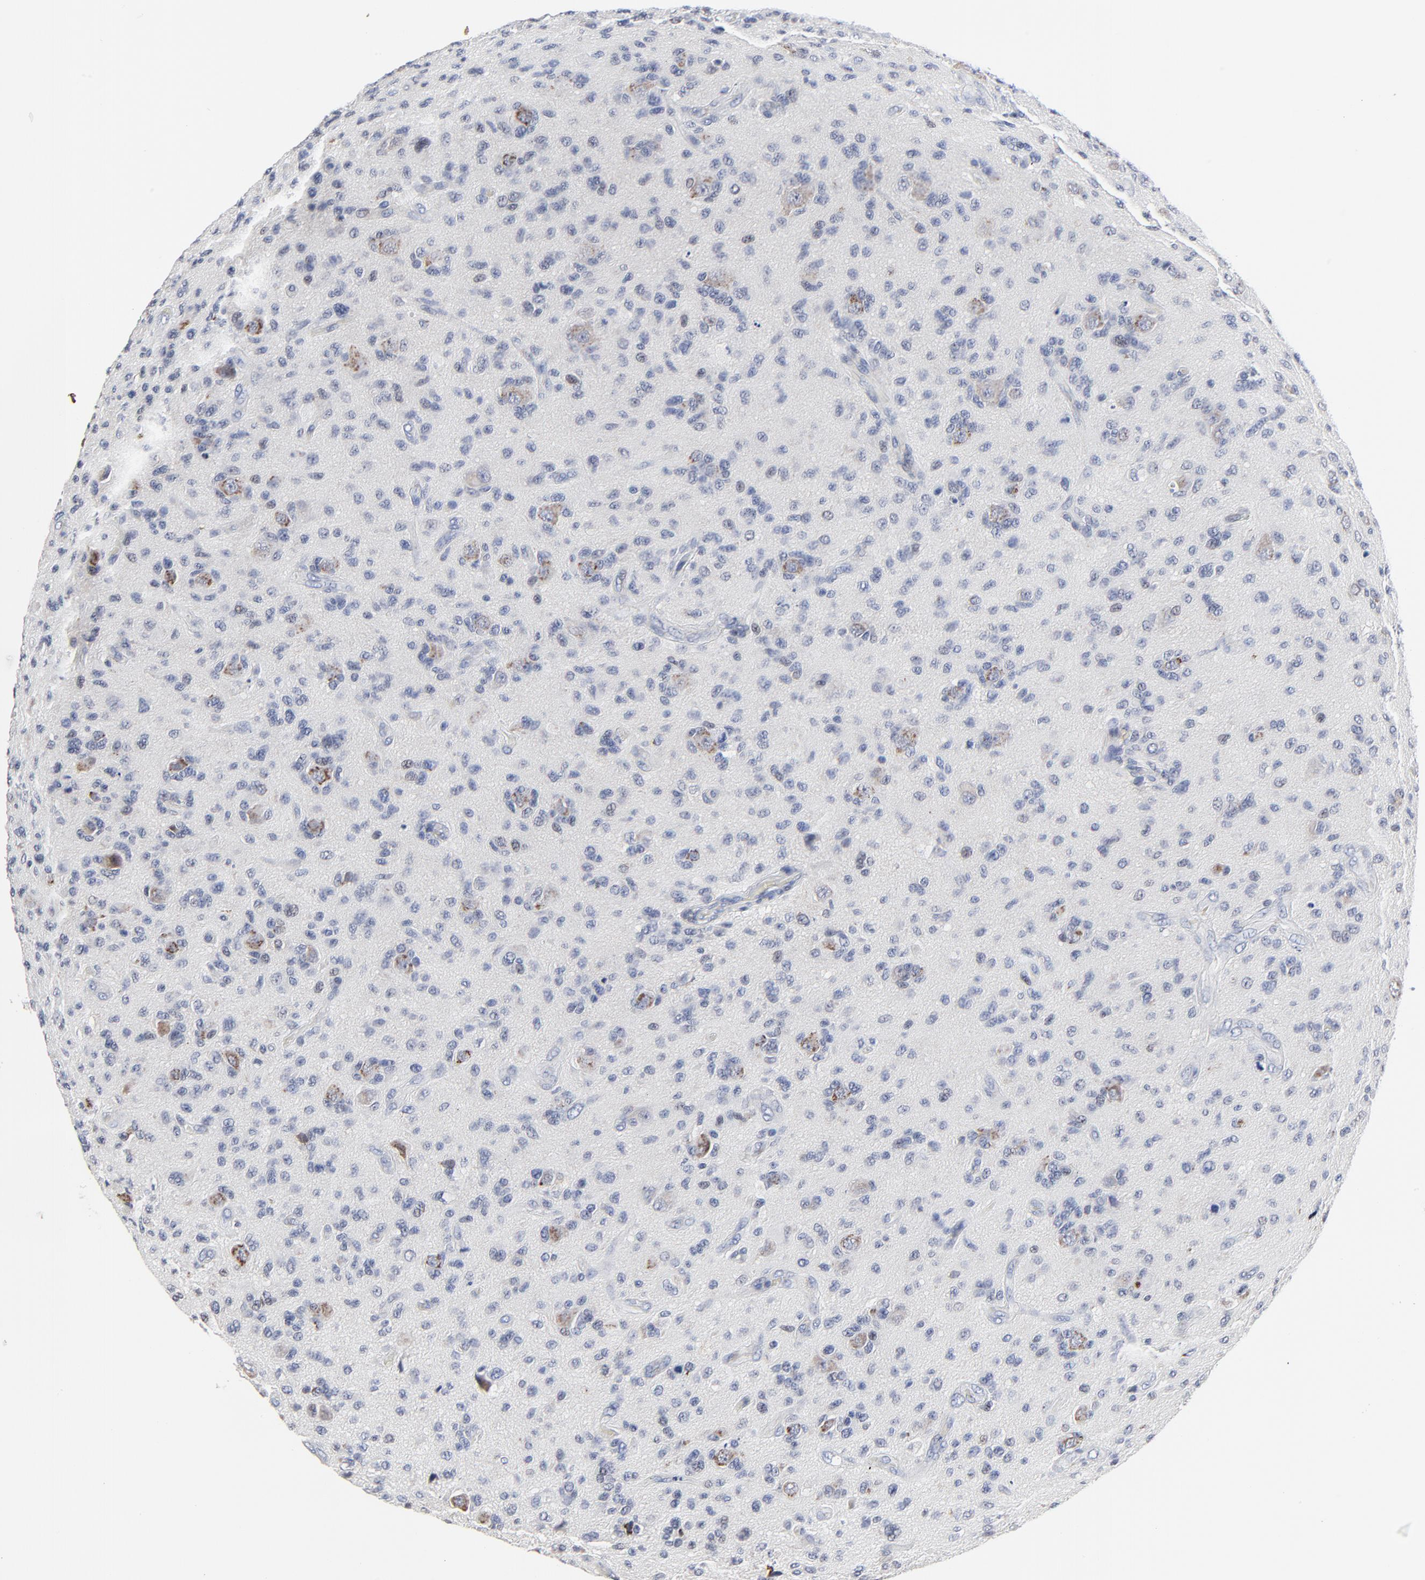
{"staining": {"intensity": "negative", "quantity": "none", "location": "none"}, "tissue": "glioma", "cell_type": "Tumor cells", "image_type": "cancer", "snomed": [{"axis": "morphology", "description": "Glioma, malignant, High grade"}, {"axis": "topography", "description": "Brain"}], "caption": "High magnification brightfield microscopy of high-grade glioma (malignant) stained with DAB (3,3'-diaminobenzidine) (brown) and counterstained with hematoxylin (blue): tumor cells show no significant staining. (DAB IHC visualized using brightfield microscopy, high magnification).", "gene": "LNX1", "patient": {"sex": "male", "age": 36}}